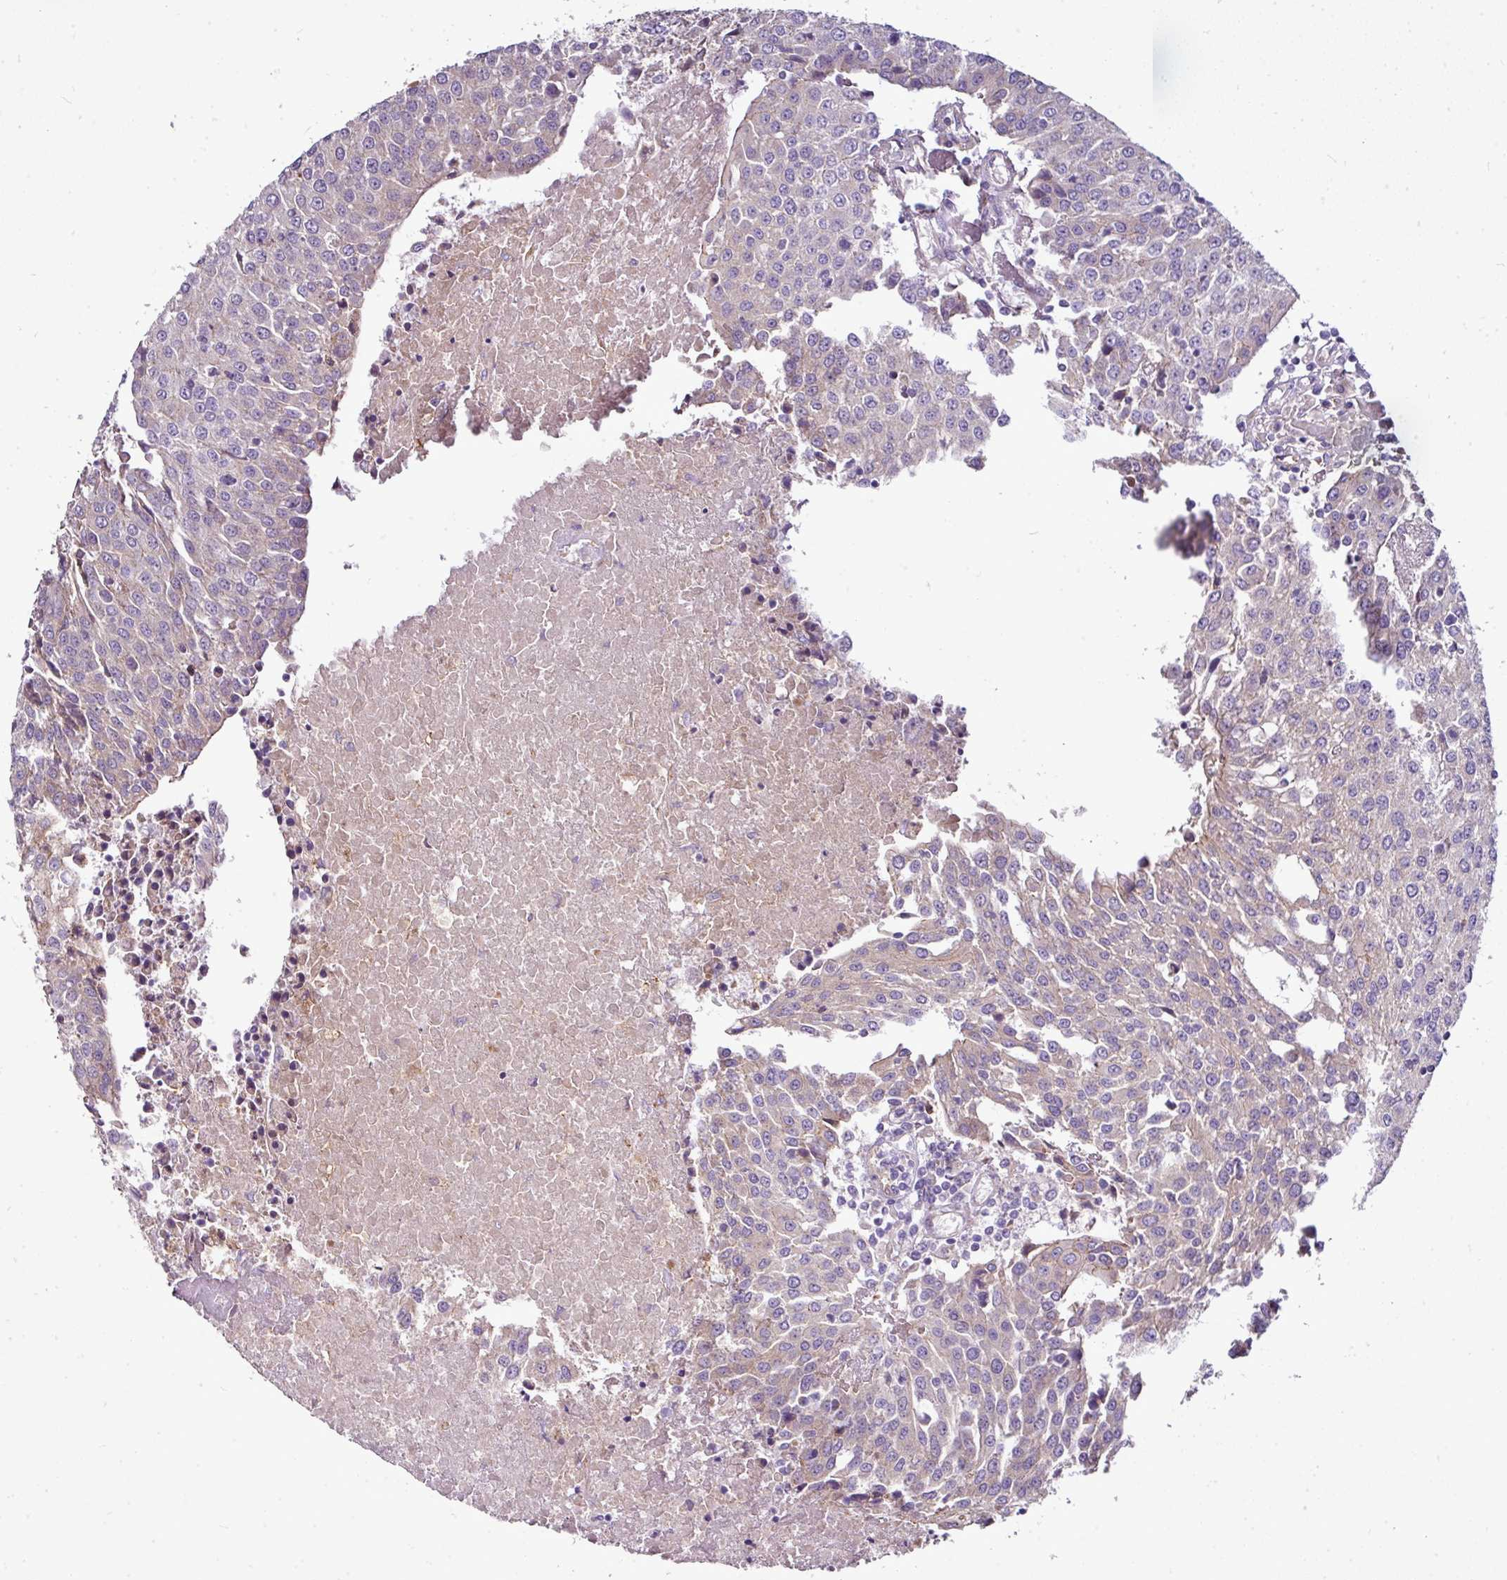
{"staining": {"intensity": "weak", "quantity": "<25%", "location": "cytoplasmic/membranous"}, "tissue": "urothelial cancer", "cell_type": "Tumor cells", "image_type": "cancer", "snomed": [{"axis": "morphology", "description": "Urothelial carcinoma, High grade"}, {"axis": "topography", "description": "Urinary bladder"}], "caption": "High power microscopy histopathology image of an immunohistochemistry histopathology image of high-grade urothelial carcinoma, revealing no significant expression in tumor cells.", "gene": "GAN", "patient": {"sex": "female", "age": 85}}